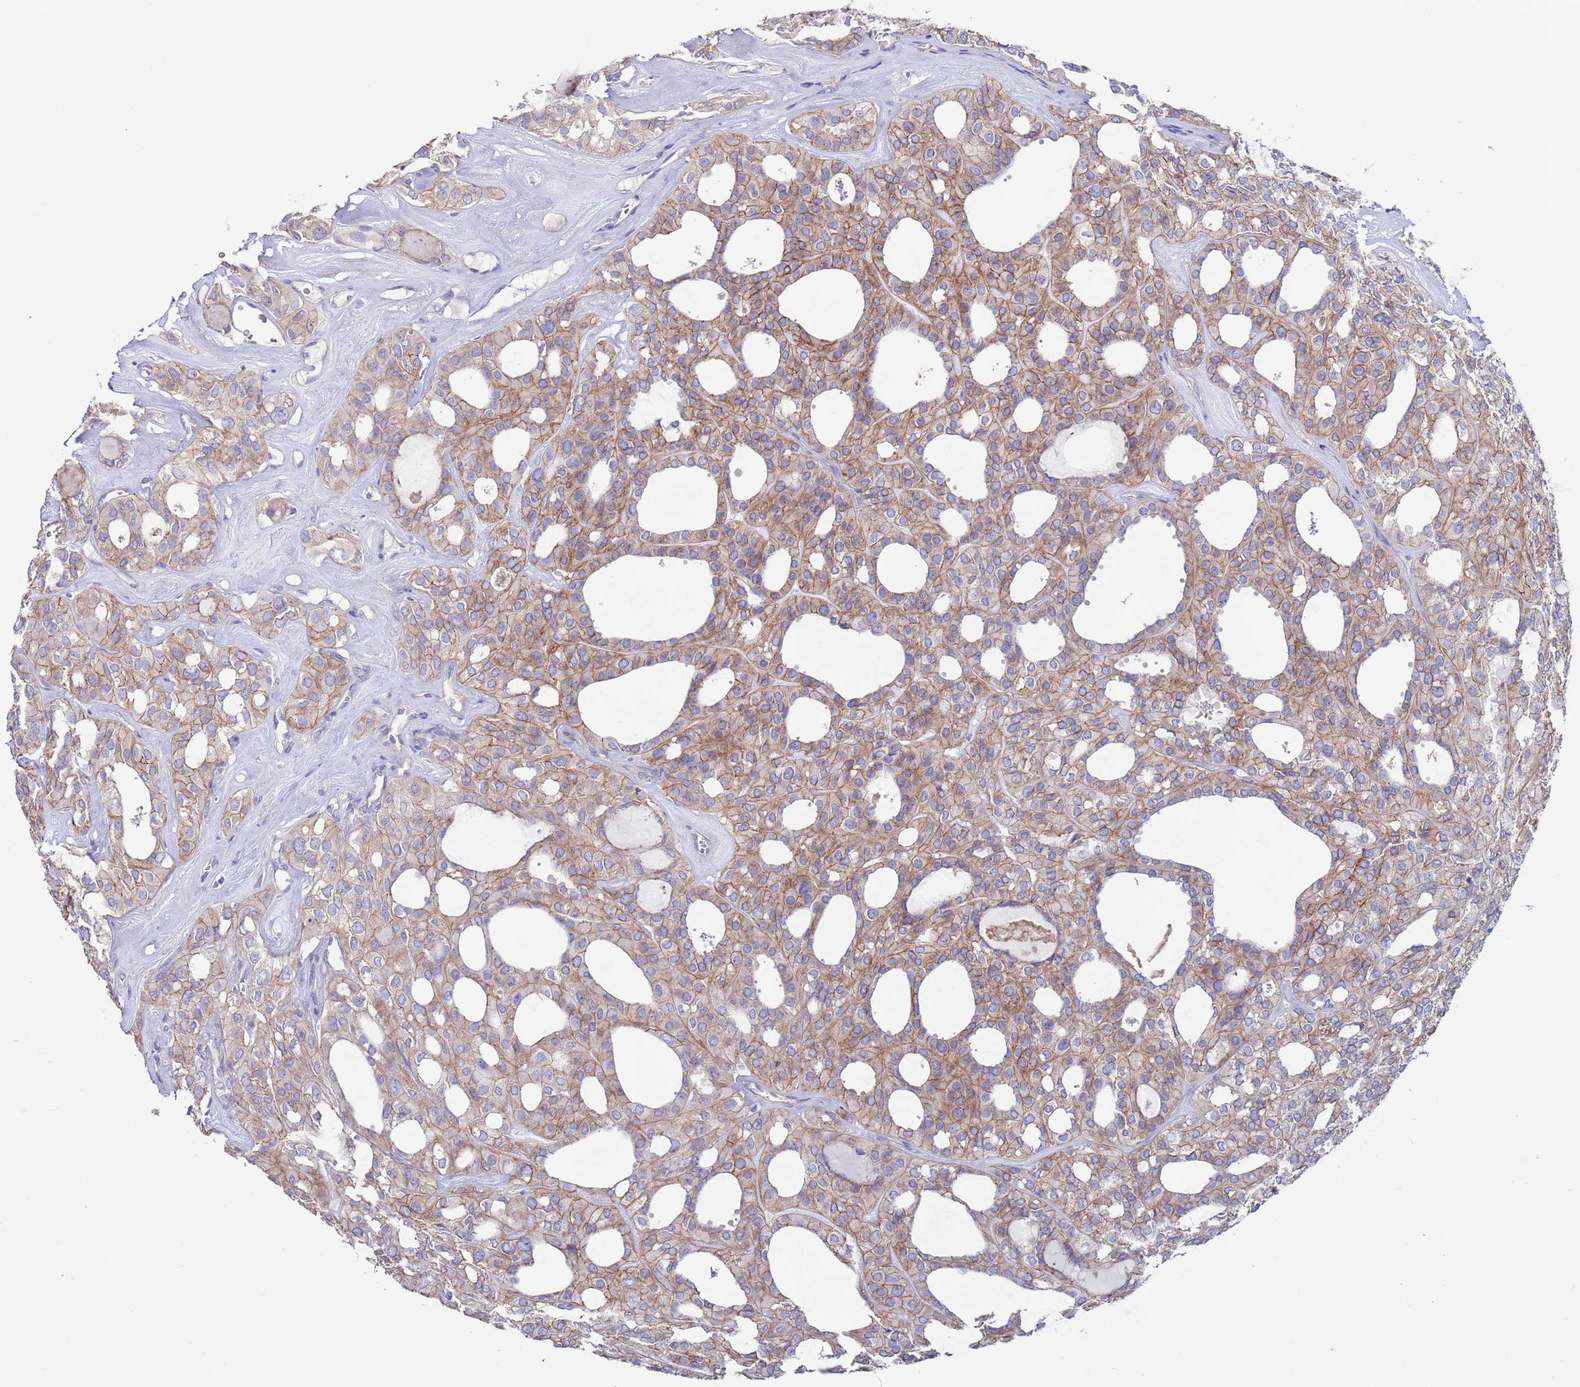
{"staining": {"intensity": "moderate", "quantity": ">75%", "location": "cytoplasmic/membranous"}, "tissue": "thyroid cancer", "cell_type": "Tumor cells", "image_type": "cancer", "snomed": [{"axis": "morphology", "description": "Follicular adenoma carcinoma, NOS"}, {"axis": "topography", "description": "Thyroid gland"}], "caption": "Immunohistochemistry (IHC) image of neoplastic tissue: thyroid cancer (follicular adenoma carcinoma) stained using immunohistochemistry (IHC) displays medium levels of moderate protein expression localized specifically in the cytoplasmic/membranous of tumor cells, appearing as a cytoplasmic/membranous brown color.", "gene": "KRTCAP3", "patient": {"sex": "male", "age": 75}}